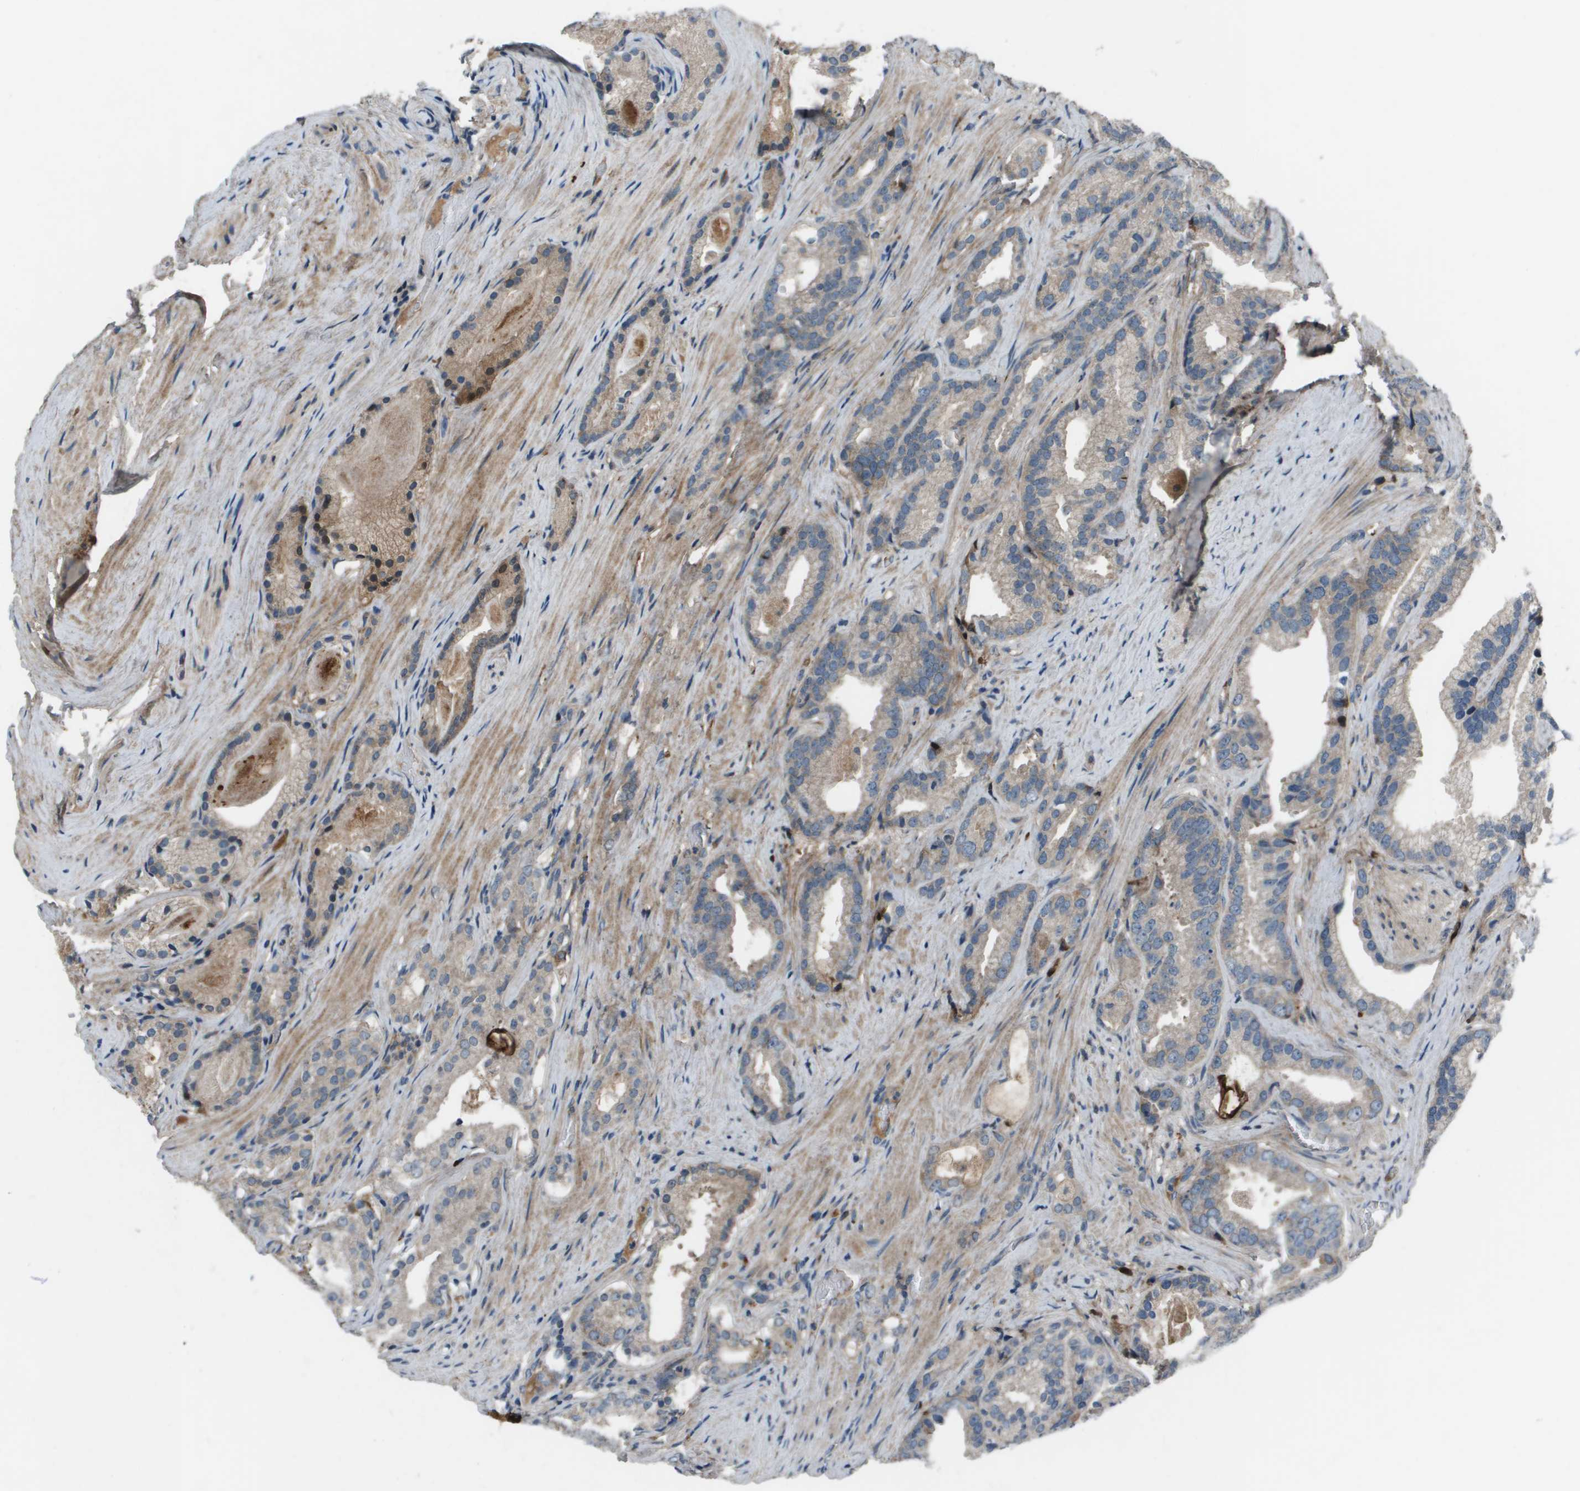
{"staining": {"intensity": "weak", "quantity": "<25%", "location": "cytoplasmic/membranous"}, "tissue": "prostate cancer", "cell_type": "Tumor cells", "image_type": "cancer", "snomed": [{"axis": "morphology", "description": "Adenocarcinoma, Low grade"}, {"axis": "topography", "description": "Prostate"}], "caption": "IHC photomicrograph of human prostate cancer (adenocarcinoma (low-grade)) stained for a protein (brown), which exhibits no positivity in tumor cells.", "gene": "PCOLCE", "patient": {"sex": "male", "age": 59}}